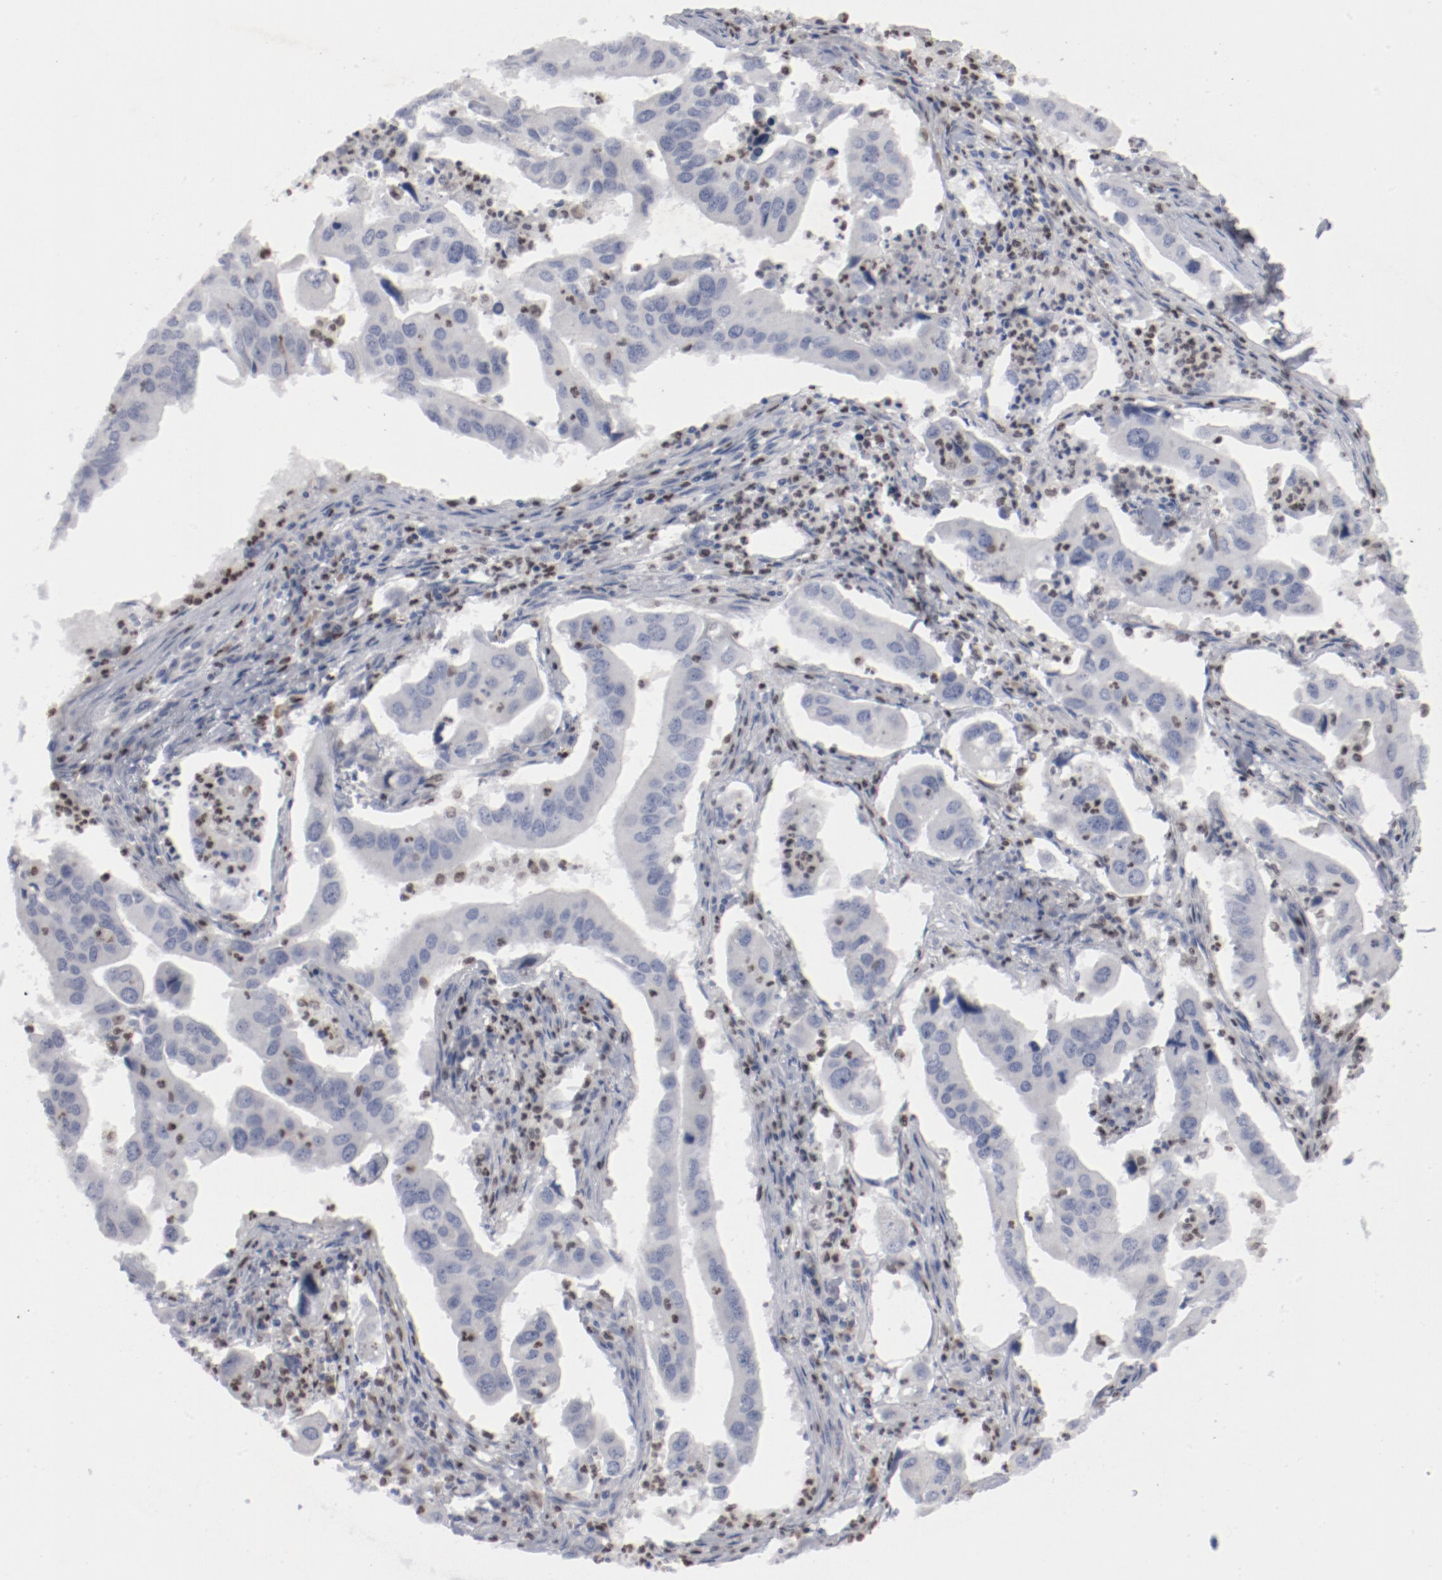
{"staining": {"intensity": "negative", "quantity": "none", "location": "none"}, "tissue": "lung cancer", "cell_type": "Tumor cells", "image_type": "cancer", "snomed": [{"axis": "morphology", "description": "Adenocarcinoma, NOS"}, {"axis": "topography", "description": "Lung"}], "caption": "Protein analysis of lung cancer exhibits no significant positivity in tumor cells.", "gene": "SPI1", "patient": {"sex": "male", "age": 48}}